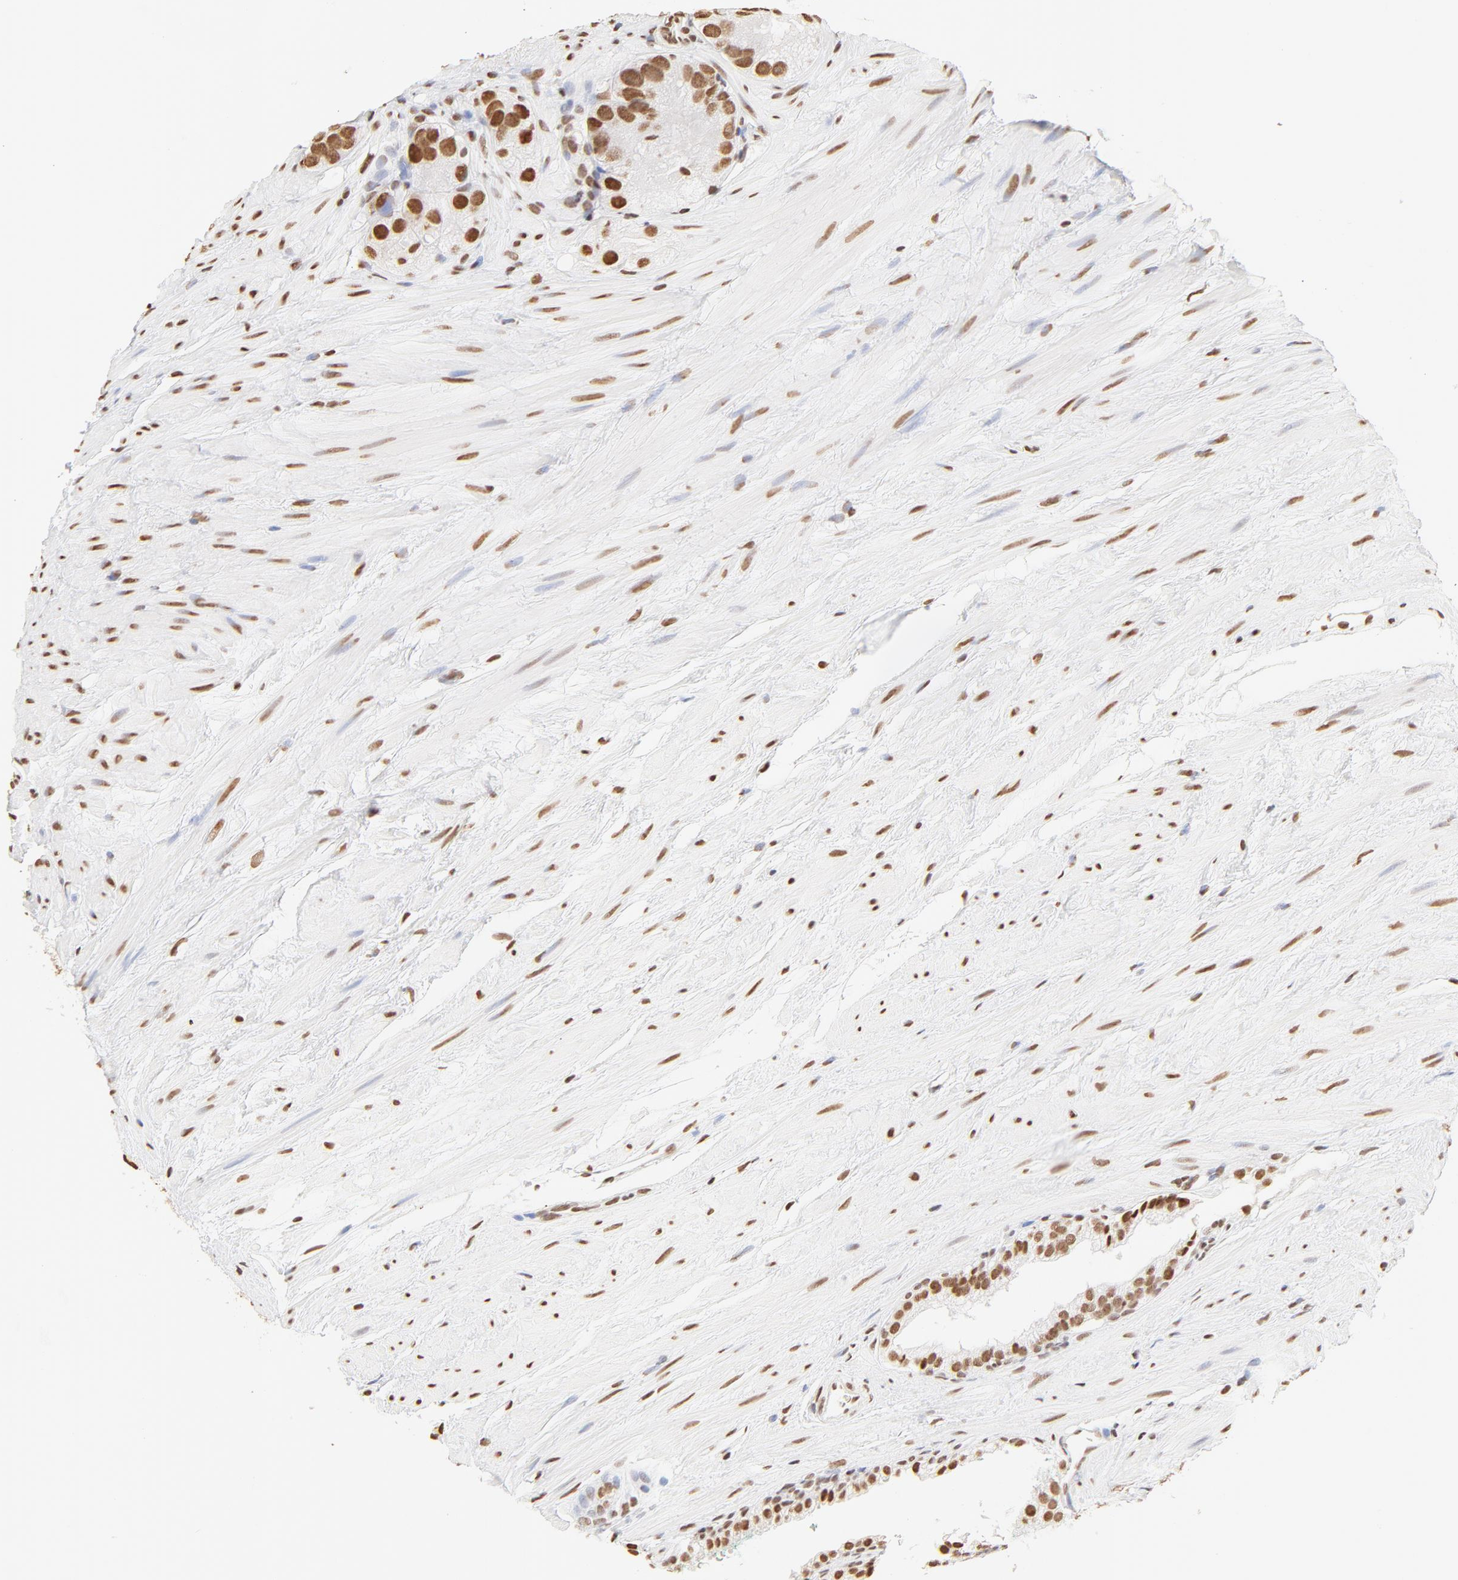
{"staining": {"intensity": "moderate", "quantity": ">75%", "location": "nuclear"}, "tissue": "prostate cancer", "cell_type": "Tumor cells", "image_type": "cancer", "snomed": [{"axis": "morphology", "description": "Adenocarcinoma, Low grade"}, {"axis": "topography", "description": "Prostate"}], "caption": "Low-grade adenocarcinoma (prostate) tissue exhibits moderate nuclear expression in about >75% of tumor cells Using DAB (3,3'-diaminobenzidine) (brown) and hematoxylin (blue) stains, captured at high magnification using brightfield microscopy.", "gene": "ZNF540", "patient": {"sex": "male", "age": 69}}